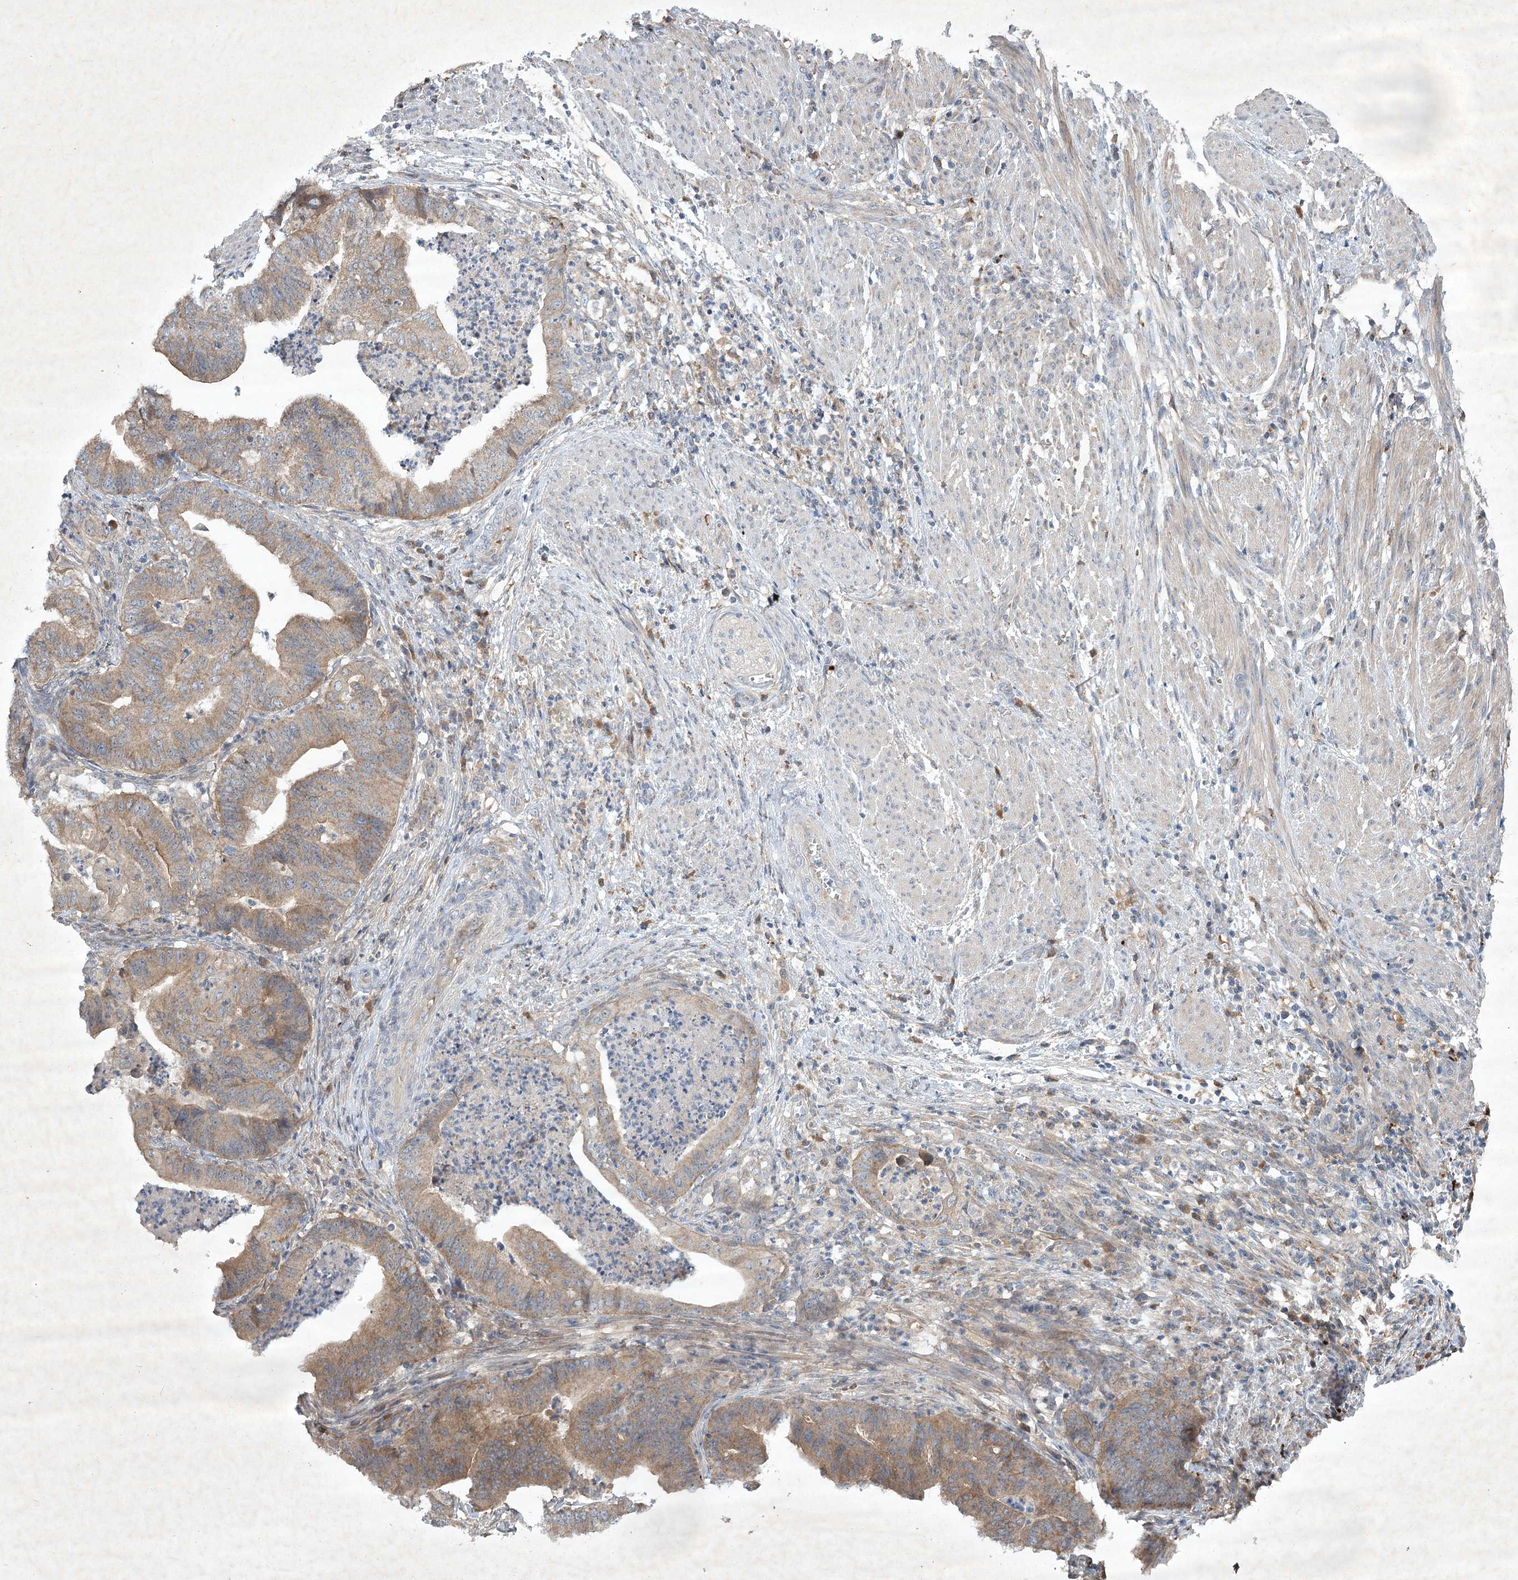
{"staining": {"intensity": "weak", "quantity": ">75%", "location": "cytoplasmic/membranous"}, "tissue": "endometrial cancer", "cell_type": "Tumor cells", "image_type": "cancer", "snomed": [{"axis": "morphology", "description": "Polyp, NOS"}, {"axis": "morphology", "description": "Adenocarcinoma, NOS"}, {"axis": "morphology", "description": "Adenoma, NOS"}, {"axis": "topography", "description": "Endometrium"}], "caption": "A histopathology image of human endometrial cancer stained for a protein exhibits weak cytoplasmic/membranous brown staining in tumor cells.", "gene": "PYROXD2", "patient": {"sex": "female", "age": 79}}